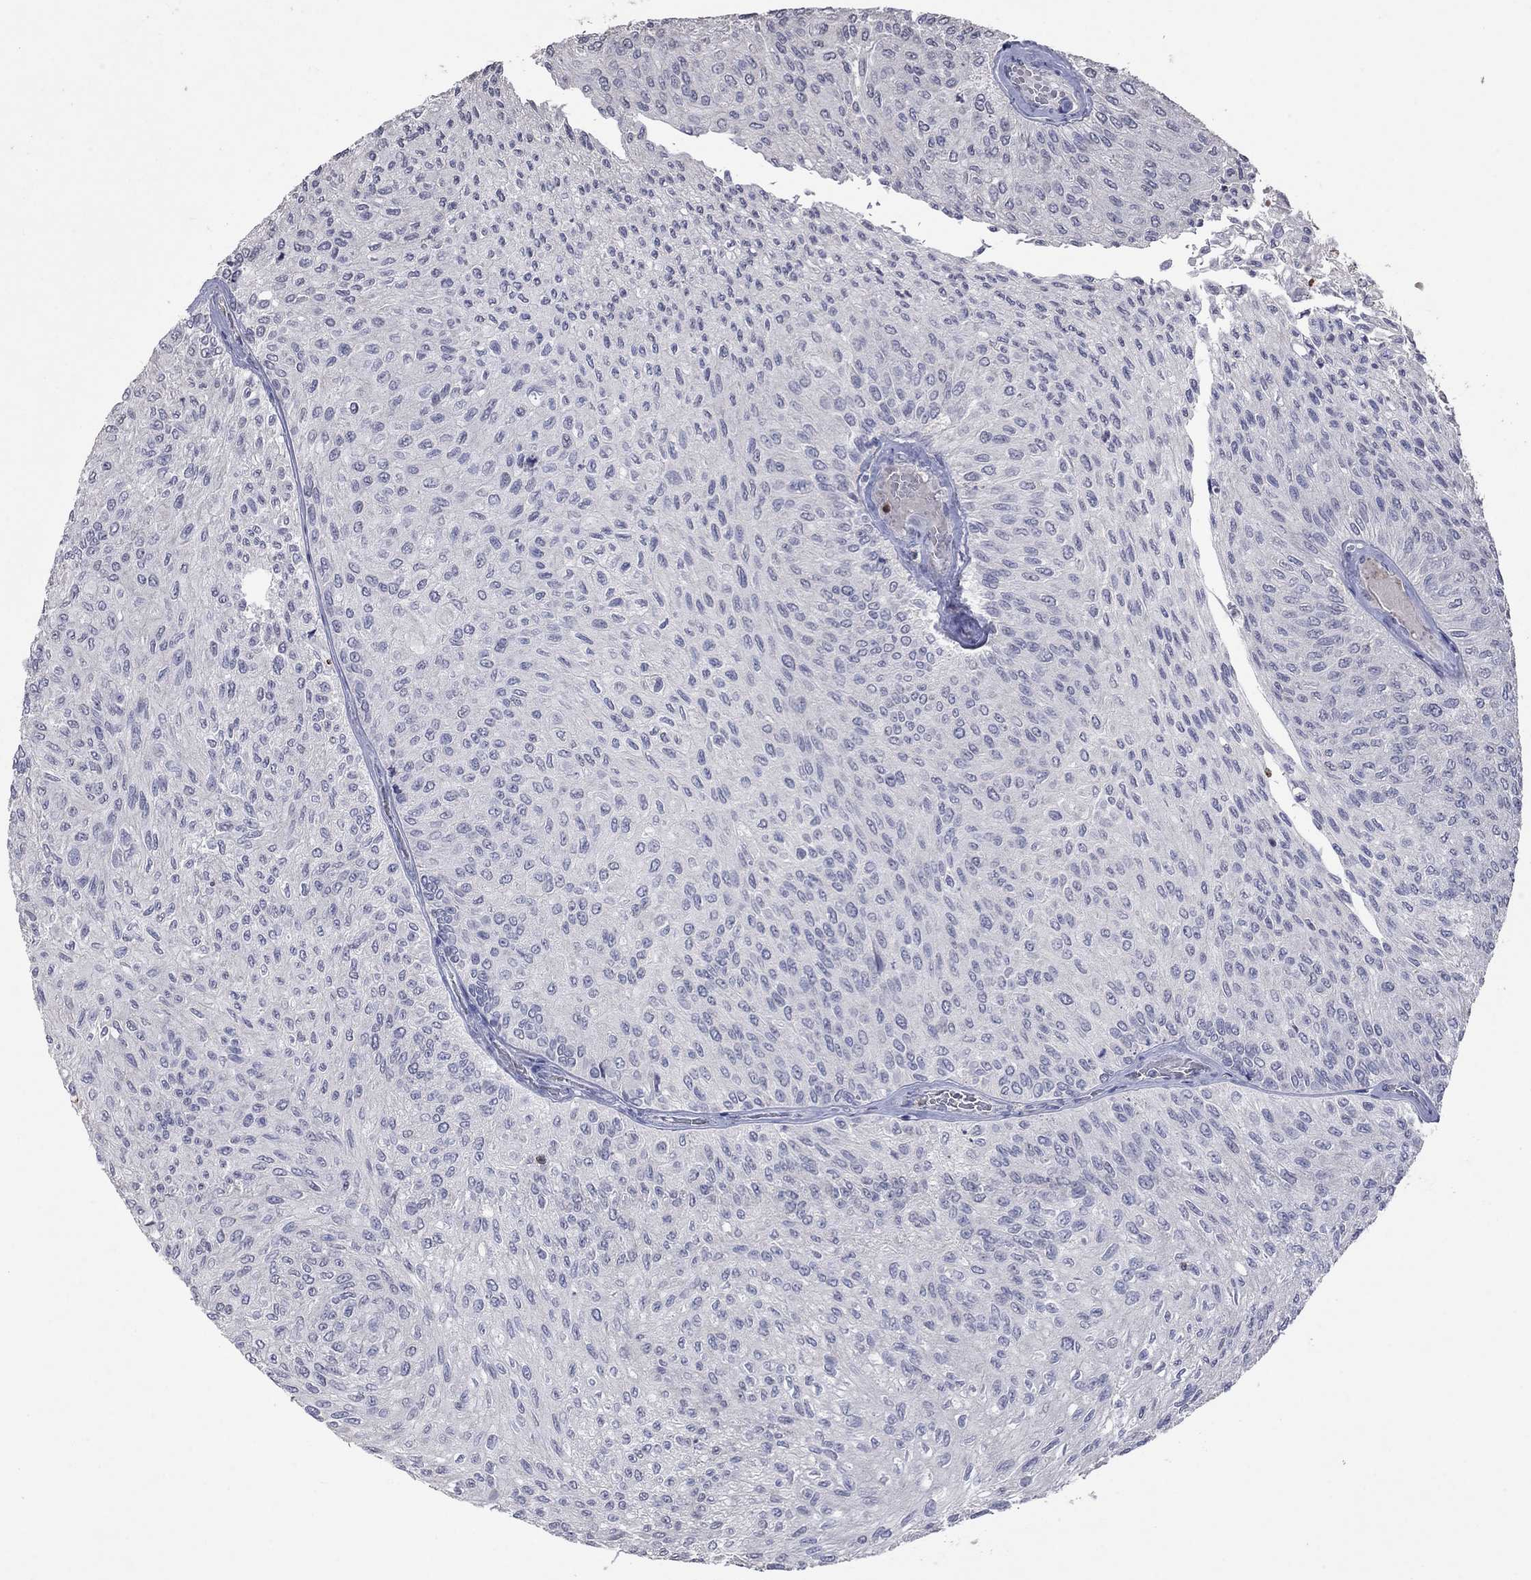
{"staining": {"intensity": "negative", "quantity": "none", "location": "none"}, "tissue": "urothelial cancer", "cell_type": "Tumor cells", "image_type": "cancer", "snomed": [{"axis": "morphology", "description": "Urothelial carcinoma, Low grade"}, {"axis": "topography", "description": "Urinary bladder"}], "caption": "Tumor cells are negative for brown protein staining in urothelial carcinoma (low-grade).", "gene": "CCL5", "patient": {"sex": "male", "age": 78}}